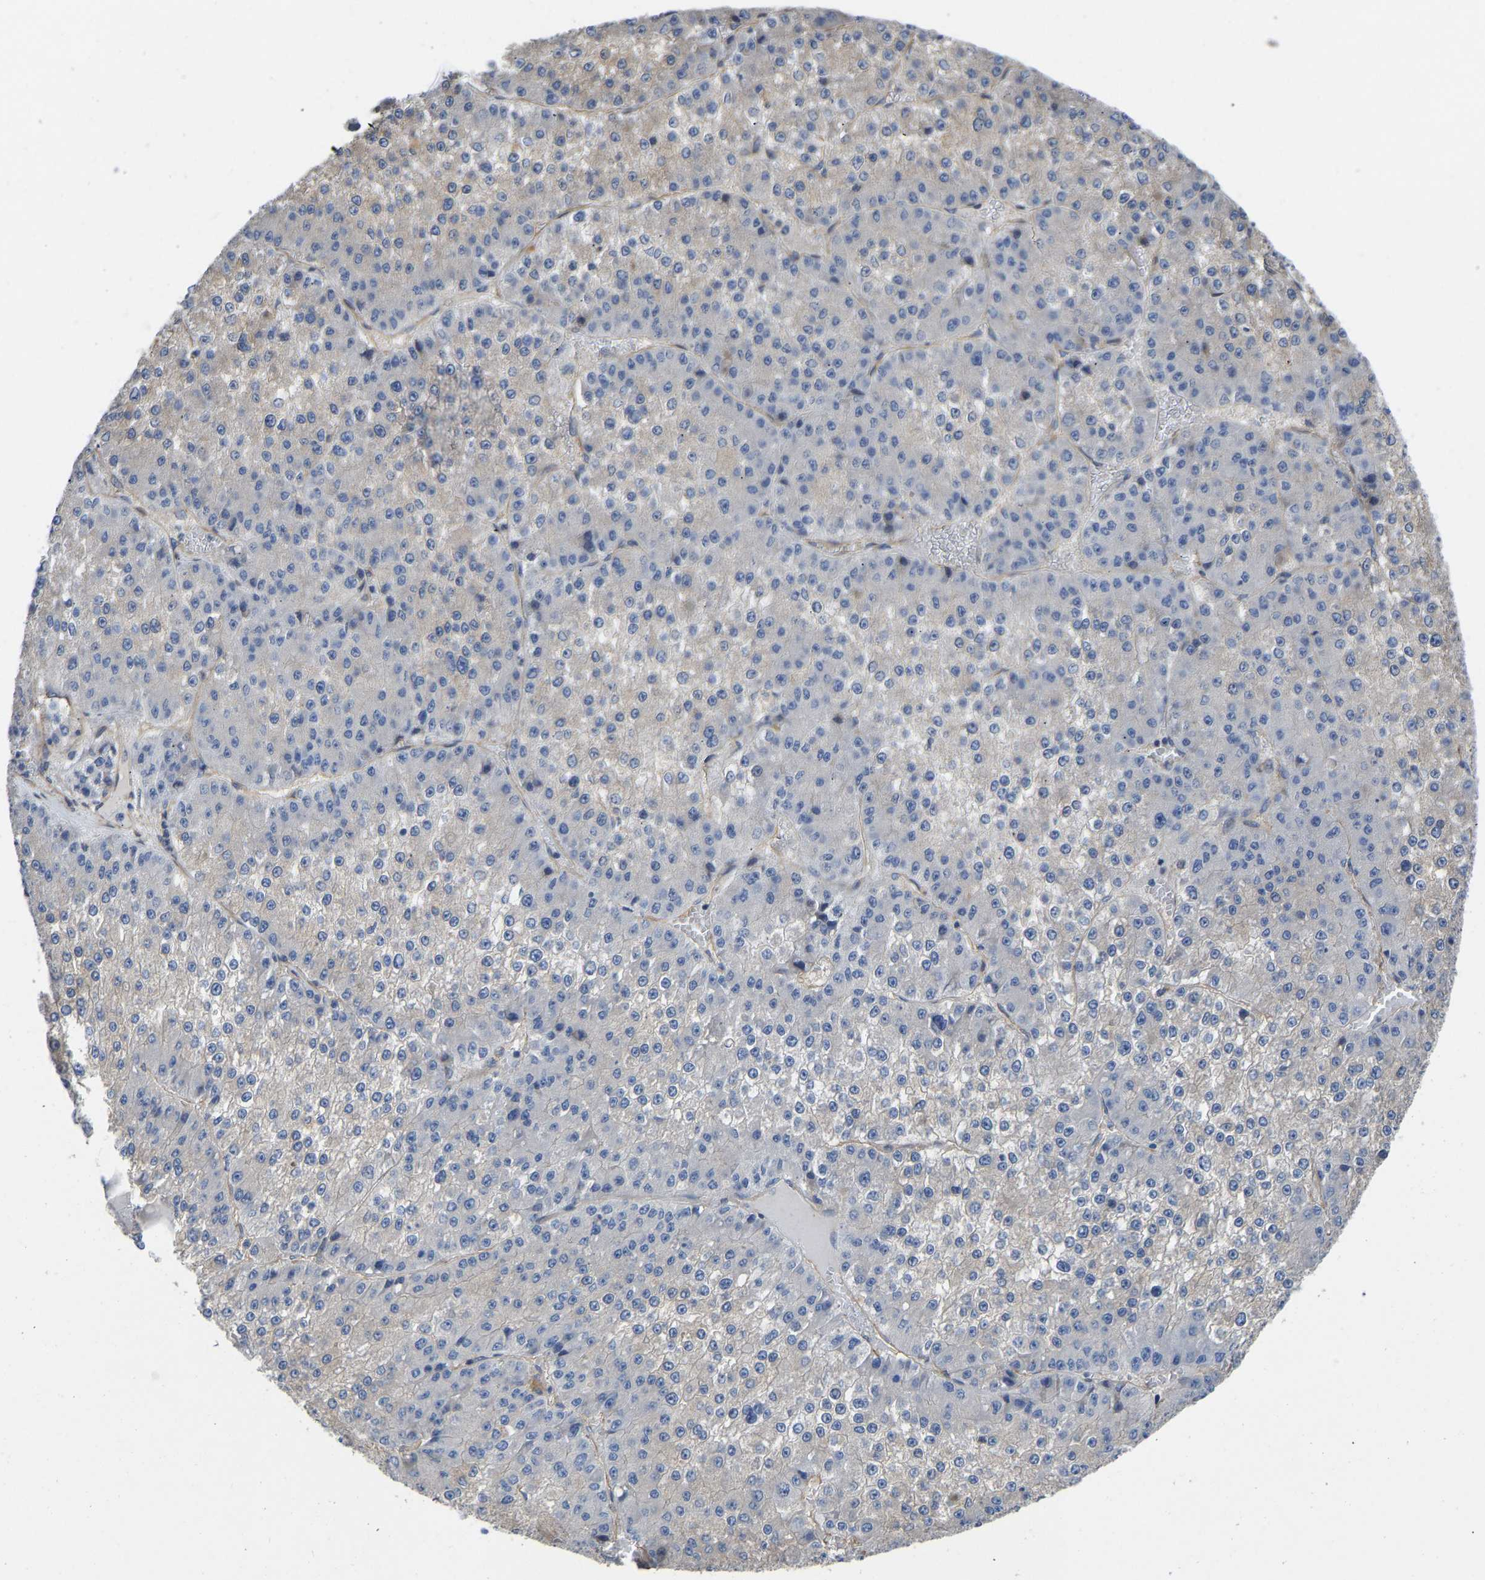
{"staining": {"intensity": "negative", "quantity": "none", "location": "none"}, "tissue": "liver cancer", "cell_type": "Tumor cells", "image_type": "cancer", "snomed": [{"axis": "morphology", "description": "Carcinoma, Hepatocellular, NOS"}, {"axis": "topography", "description": "Liver"}], "caption": "This histopathology image is of liver hepatocellular carcinoma stained with immunohistochemistry to label a protein in brown with the nuclei are counter-stained blue. There is no positivity in tumor cells.", "gene": "ELMO2", "patient": {"sex": "female", "age": 73}}